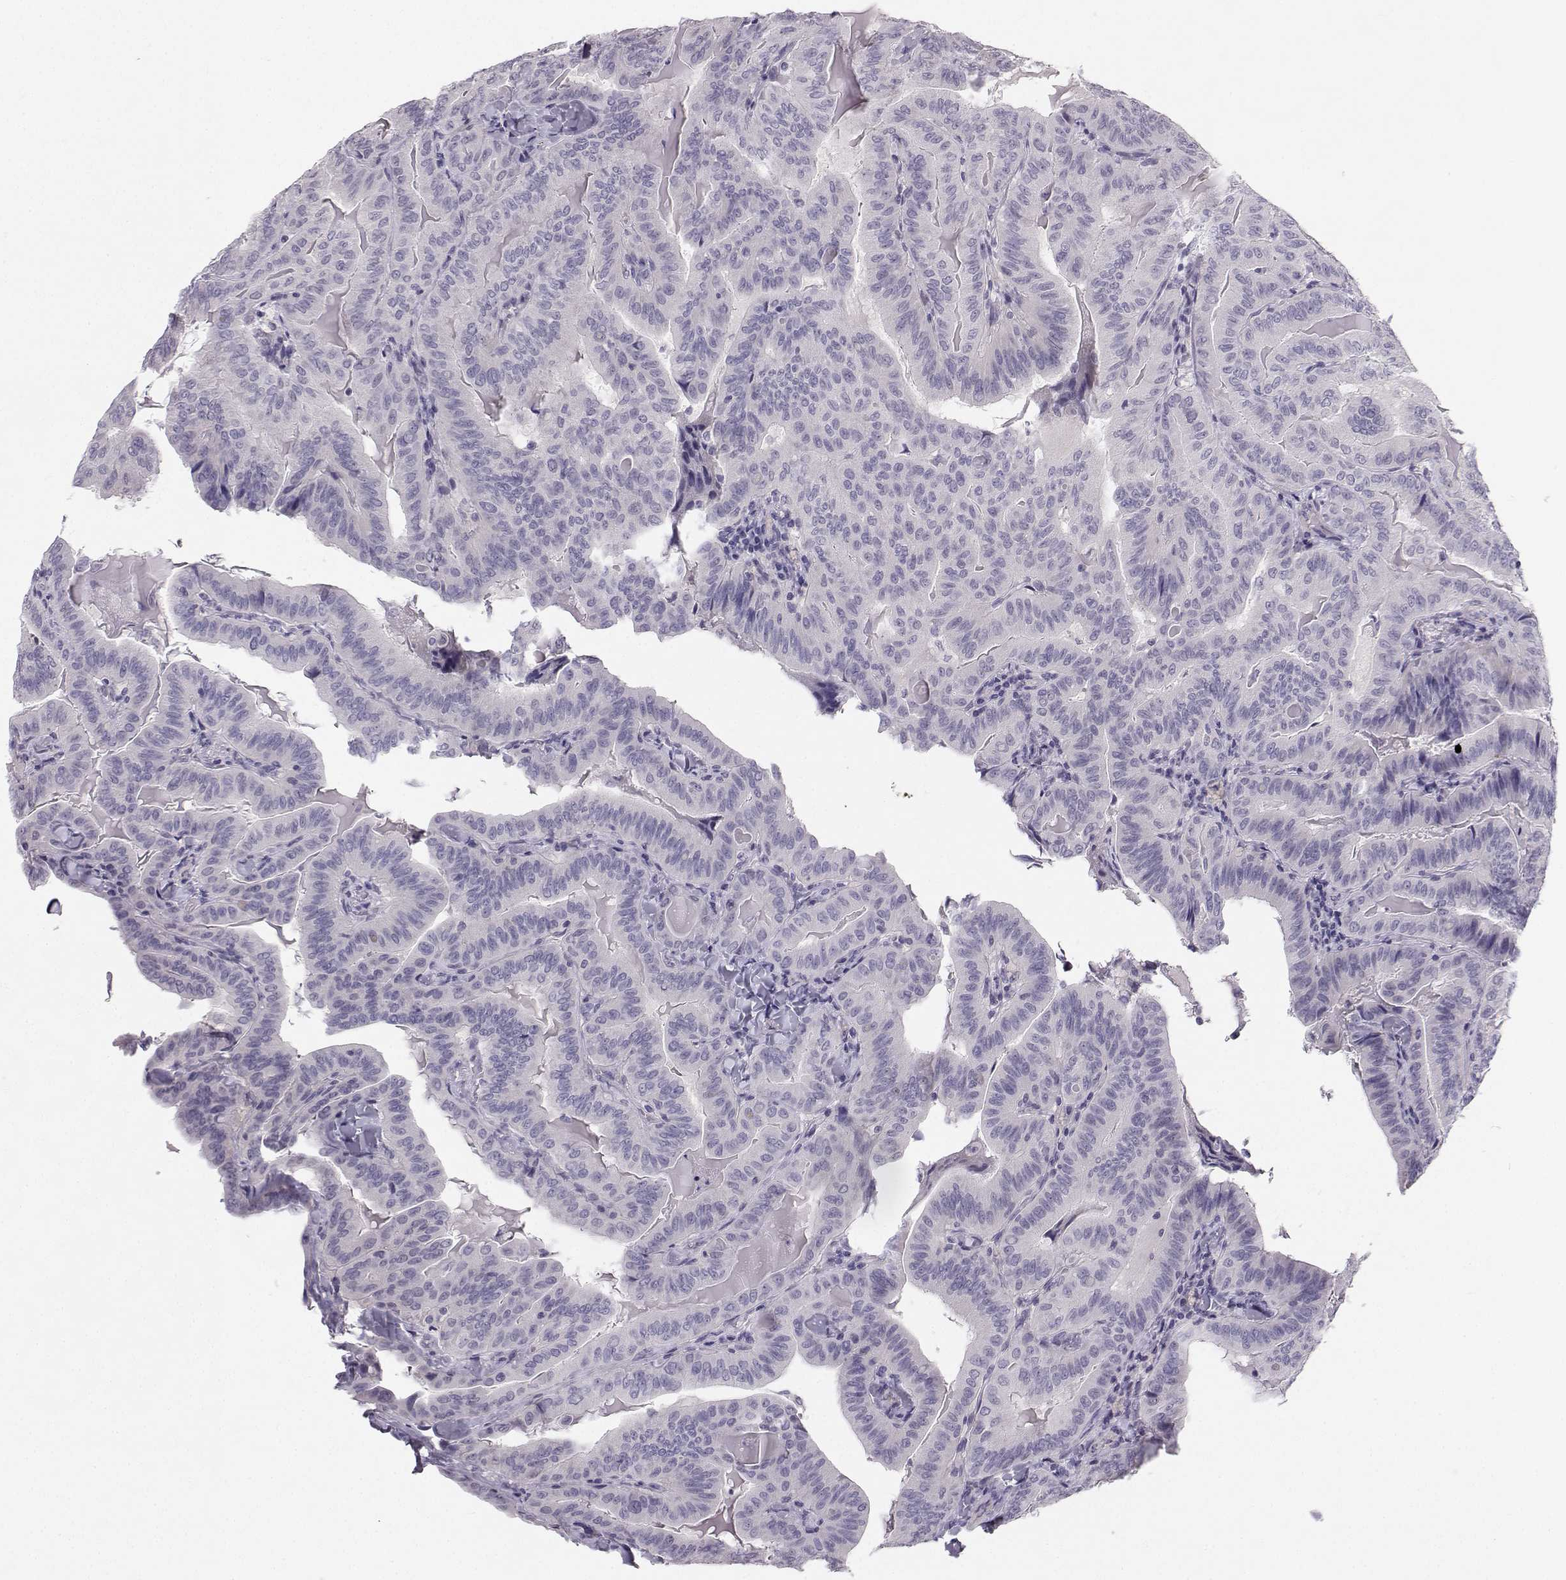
{"staining": {"intensity": "negative", "quantity": "none", "location": "none"}, "tissue": "thyroid cancer", "cell_type": "Tumor cells", "image_type": "cancer", "snomed": [{"axis": "morphology", "description": "Papillary adenocarcinoma, NOS"}, {"axis": "topography", "description": "Thyroid gland"}], "caption": "Immunohistochemistry (IHC) histopathology image of neoplastic tissue: thyroid papillary adenocarcinoma stained with DAB demonstrates no significant protein positivity in tumor cells.", "gene": "SYCE1", "patient": {"sex": "female", "age": 68}}